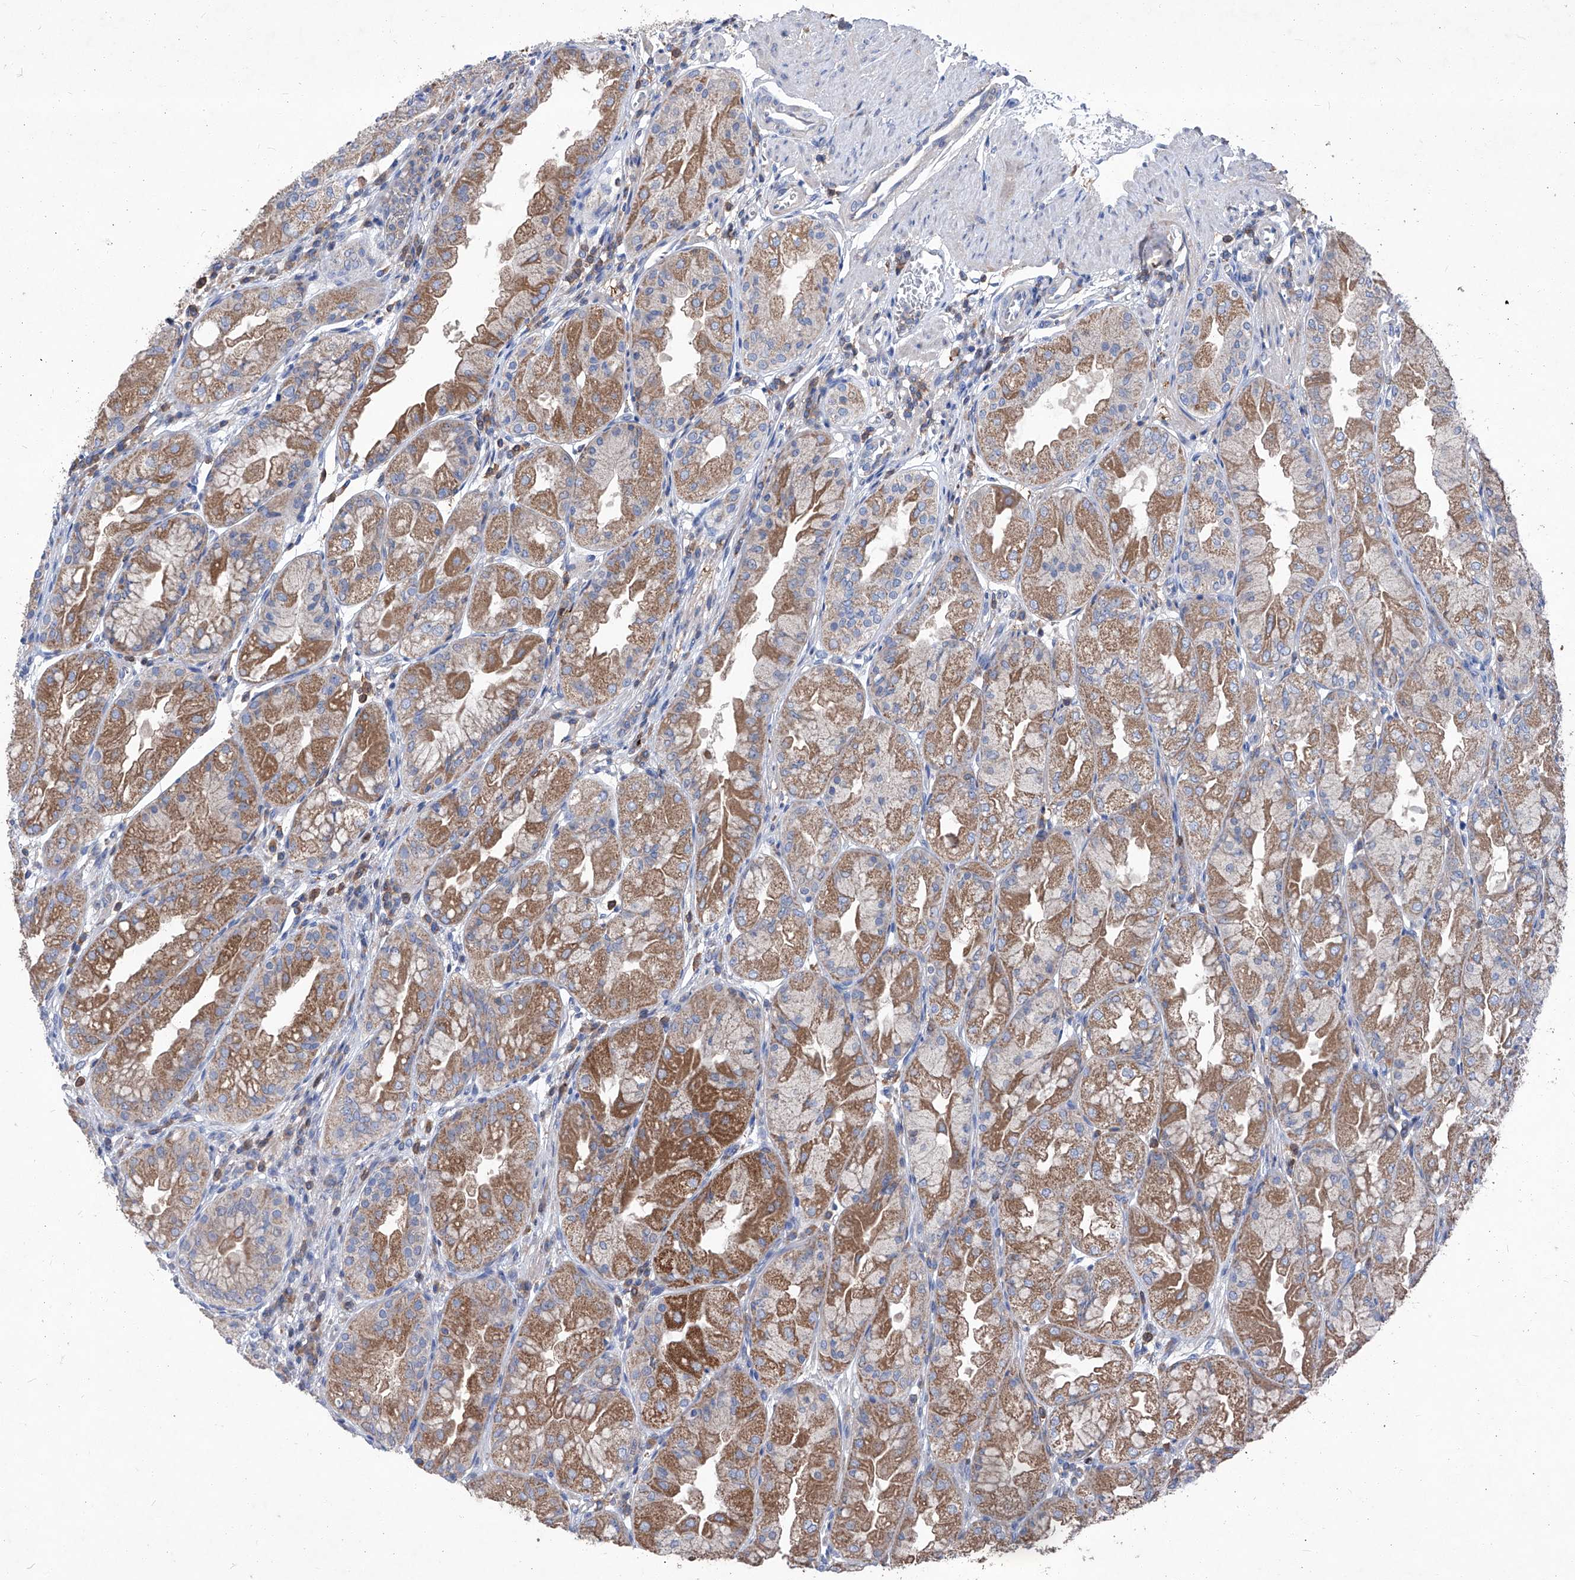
{"staining": {"intensity": "moderate", "quantity": ">75%", "location": "cytoplasmic/membranous"}, "tissue": "stomach", "cell_type": "Glandular cells", "image_type": "normal", "snomed": [{"axis": "morphology", "description": "Normal tissue, NOS"}, {"axis": "topography", "description": "Stomach, upper"}], "caption": "A brown stain highlights moderate cytoplasmic/membranous expression of a protein in glandular cells of unremarkable human stomach. (Stains: DAB (3,3'-diaminobenzidine) in brown, nuclei in blue, Microscopy: brightfield microscopy at high magnification).", "gene": "EPHA8", "patient": {"sex": "male", "age": 47}}